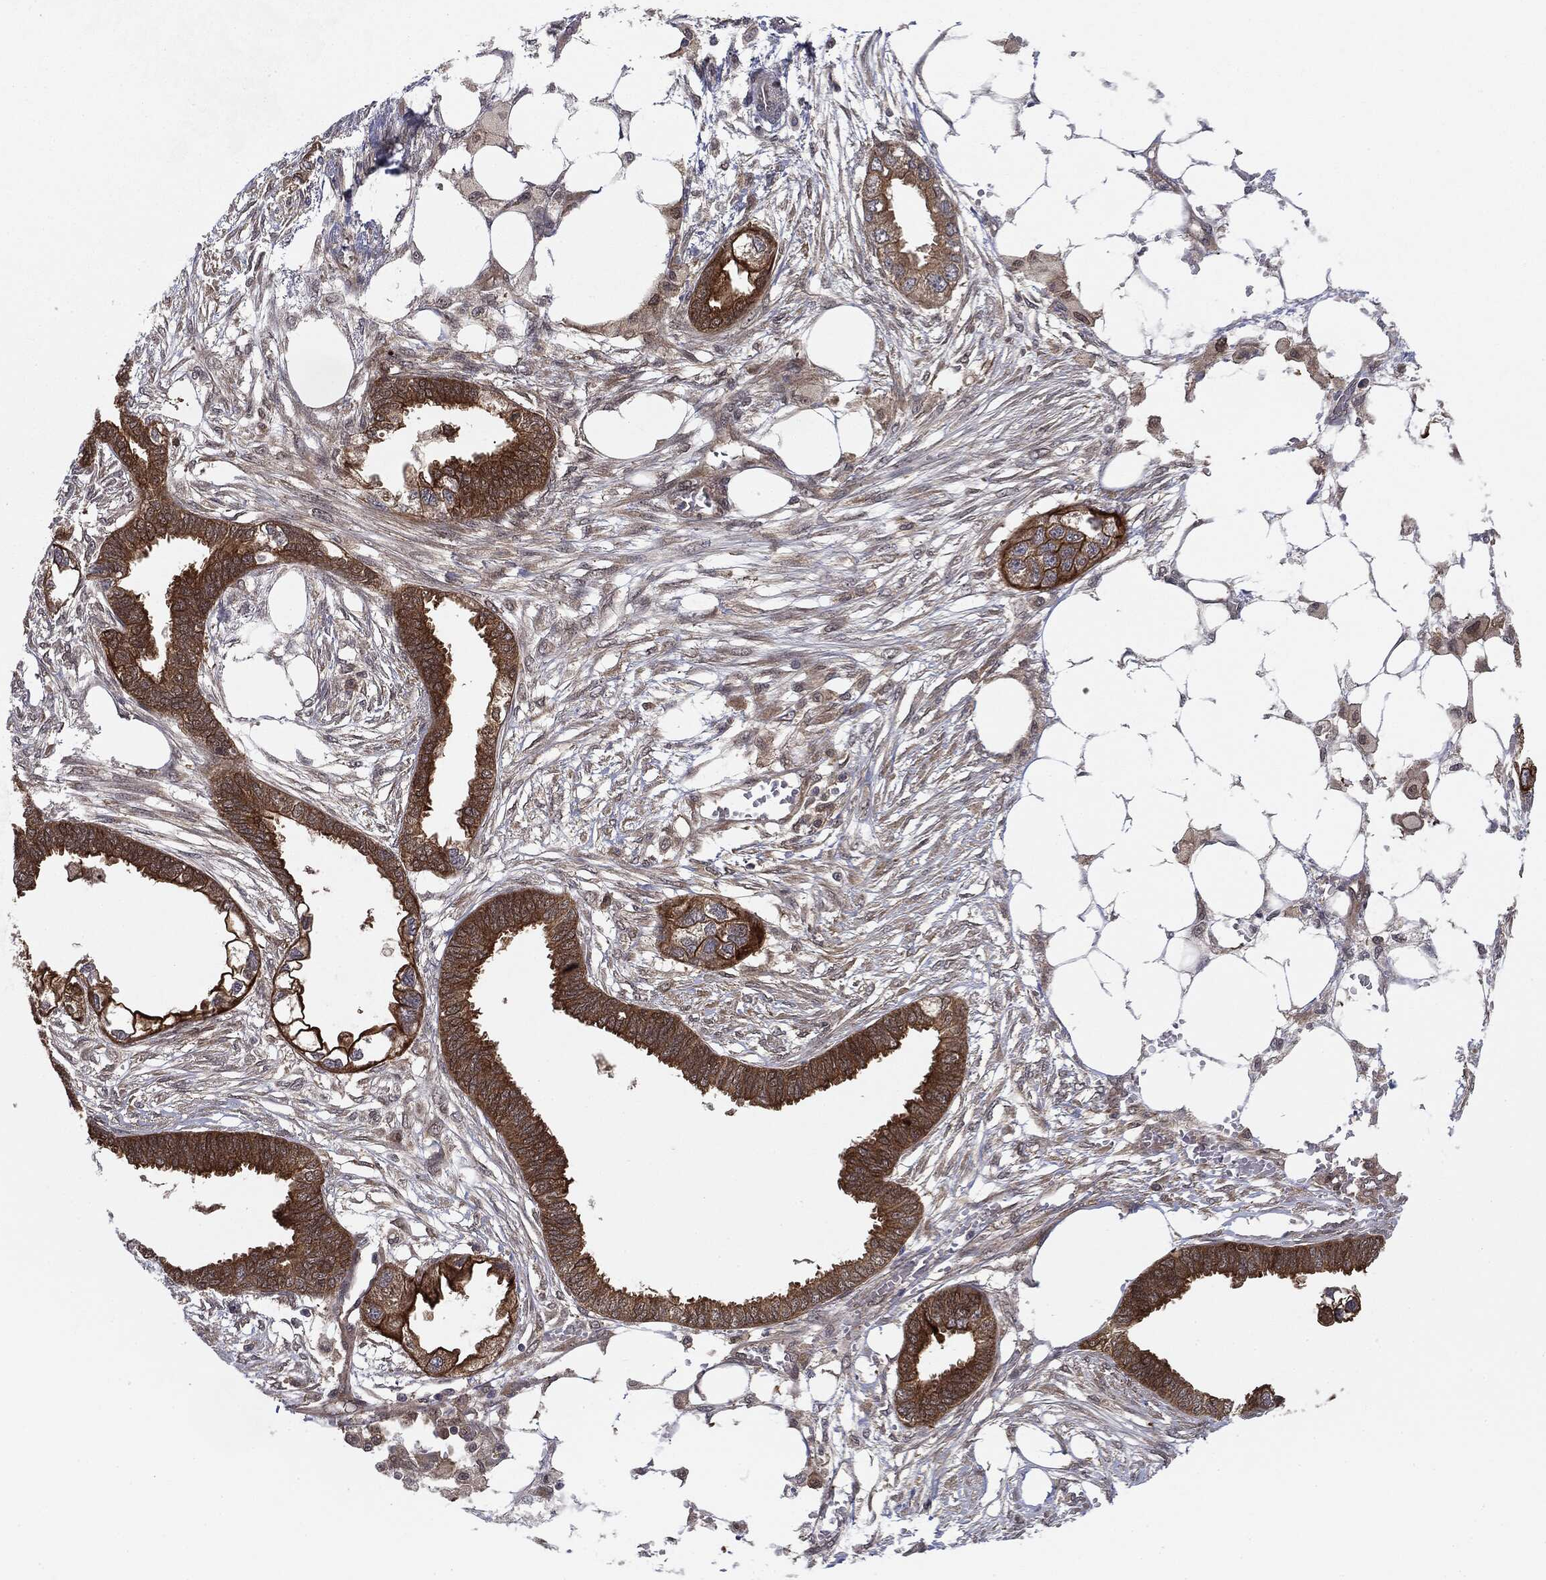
{"staining": {"intensity": "strong", "quantity": ">75%", "location": "cytoplasmic/membranous"}, "tissue": "endometrial cancer", "cell_type": "Tumor cells", "image_type": "cancer", "snomed": [{"axis": "morphology", "description": "Adenocarcinoma, NOS"}, {"axis": "morphology", "description": "Adenocarcinoma, metastatic, NOS"}, {"axis": "topography", "description": "Adipose tissue"}, {"axis": "topography", "description": "Endometrium"}], "caption": "IHC (DAB (3,3'-diaminobenzidine)) staining of endometrial cancer (metastatic adenocarcinoma) displays strong cytoplasmic/membranous protein expression in about >75% of tumor cells. The staining was performed using DAB (3,3'-diaminobenzidine), with brown indicating positive protein expression. Nuclei are stained blue with hematoxylin.", "gene": "KRT7", "patient": {"sex": "female", "age": 67}}